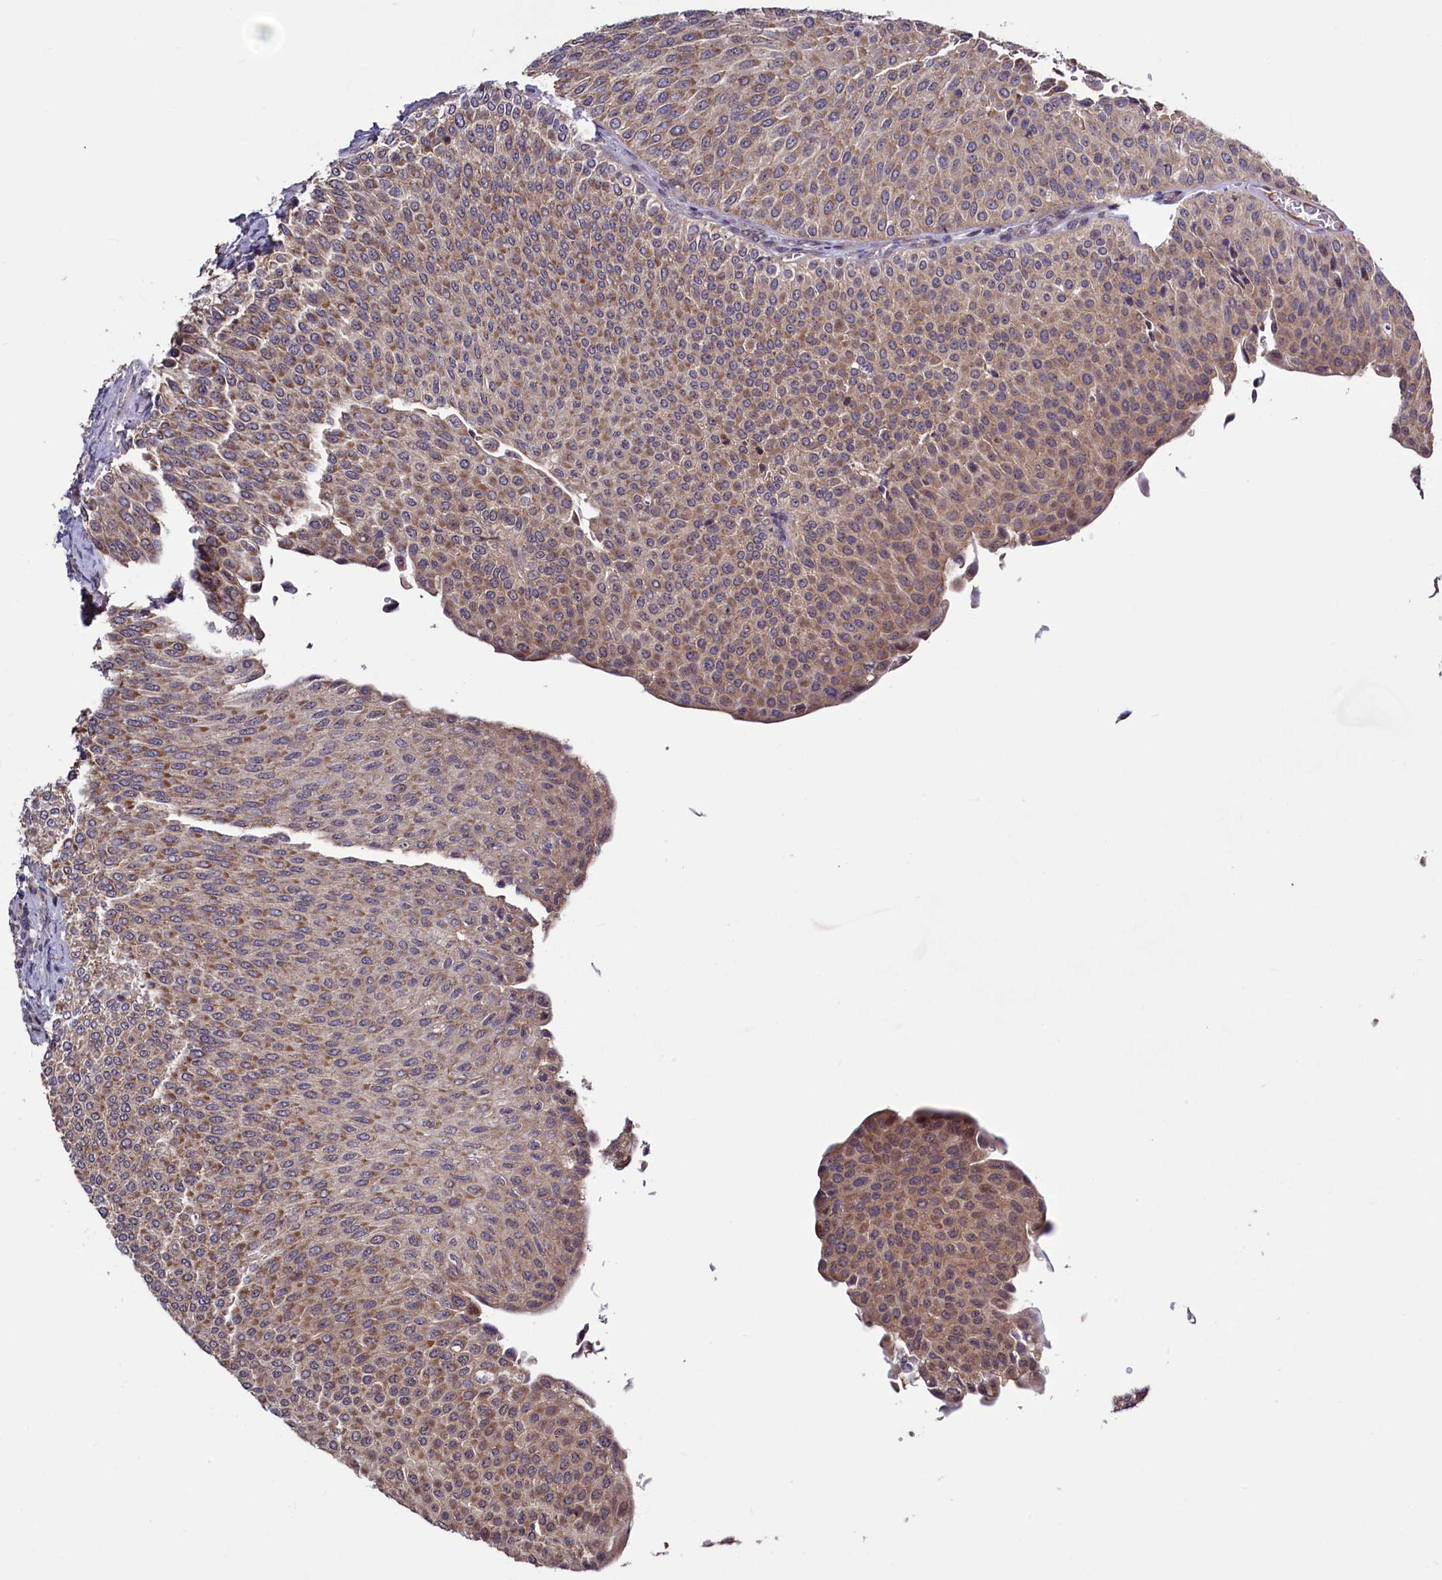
{"staining": {"intensity": "moderate", "quantity": "25%-75%", "location": "cytoplasmic/membranous"}, "tissue": "urothelial cancer", "cell_type": "Tumor cells", "image_type": "cancer", "snomed": [{"axis": "morphology", "description": "Urothelial carcinoma, Low grade"}, {"axis": "topography", "description": "Urinary bladder"}], "caption": "Urothelial cancer tissue reveals moderate cytoplasmic/membranous positivity in about 25%-75% of tumor cells, visualized by immunohistochemistry.", "gene": "SEC24C", "patient": {"sex": "male", "age": 78}}